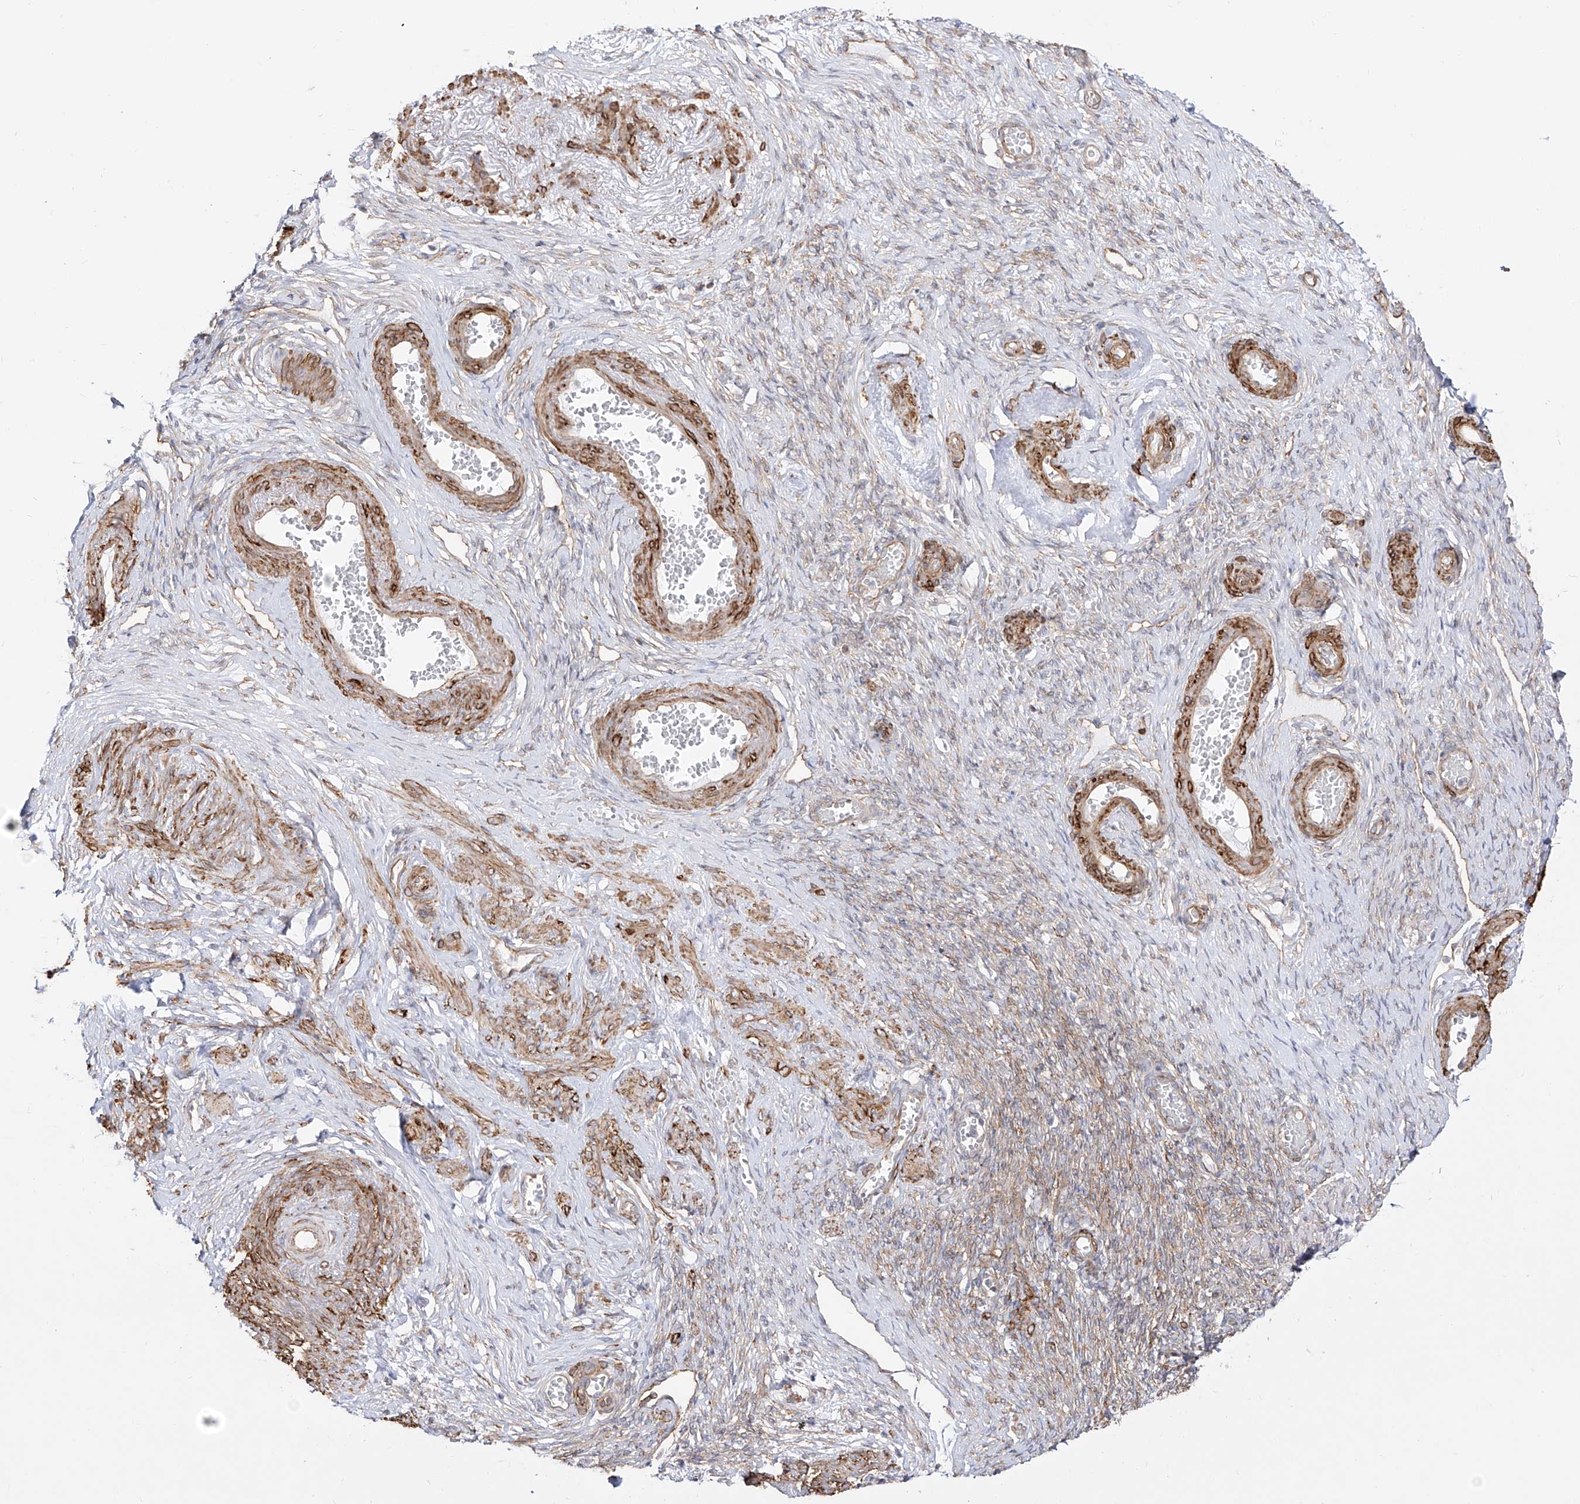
{"staining": {"intensity": "negative", "quantity": "none", "location": "none"}, "tissue": "adipose tissue", "cell_type": "Adipocytes", "image_type": "normal", "snomed": [{"axis": "morphology", "description": "Normal tissue, NOS"}, {"axis": "topography", "description": "Vascular tissue"}, {"axis": "topography", "description": "Fallopian tube"}, {"axis": "topography", "description": "Ovary"}], "caption": "An immunohistochemistry image of unremarkable adipose tissue is shown. There is no staining in adipocytes of adipose tissue.", "gene": "ZNF180", "patient": {"sex": "female", "age": 67}}